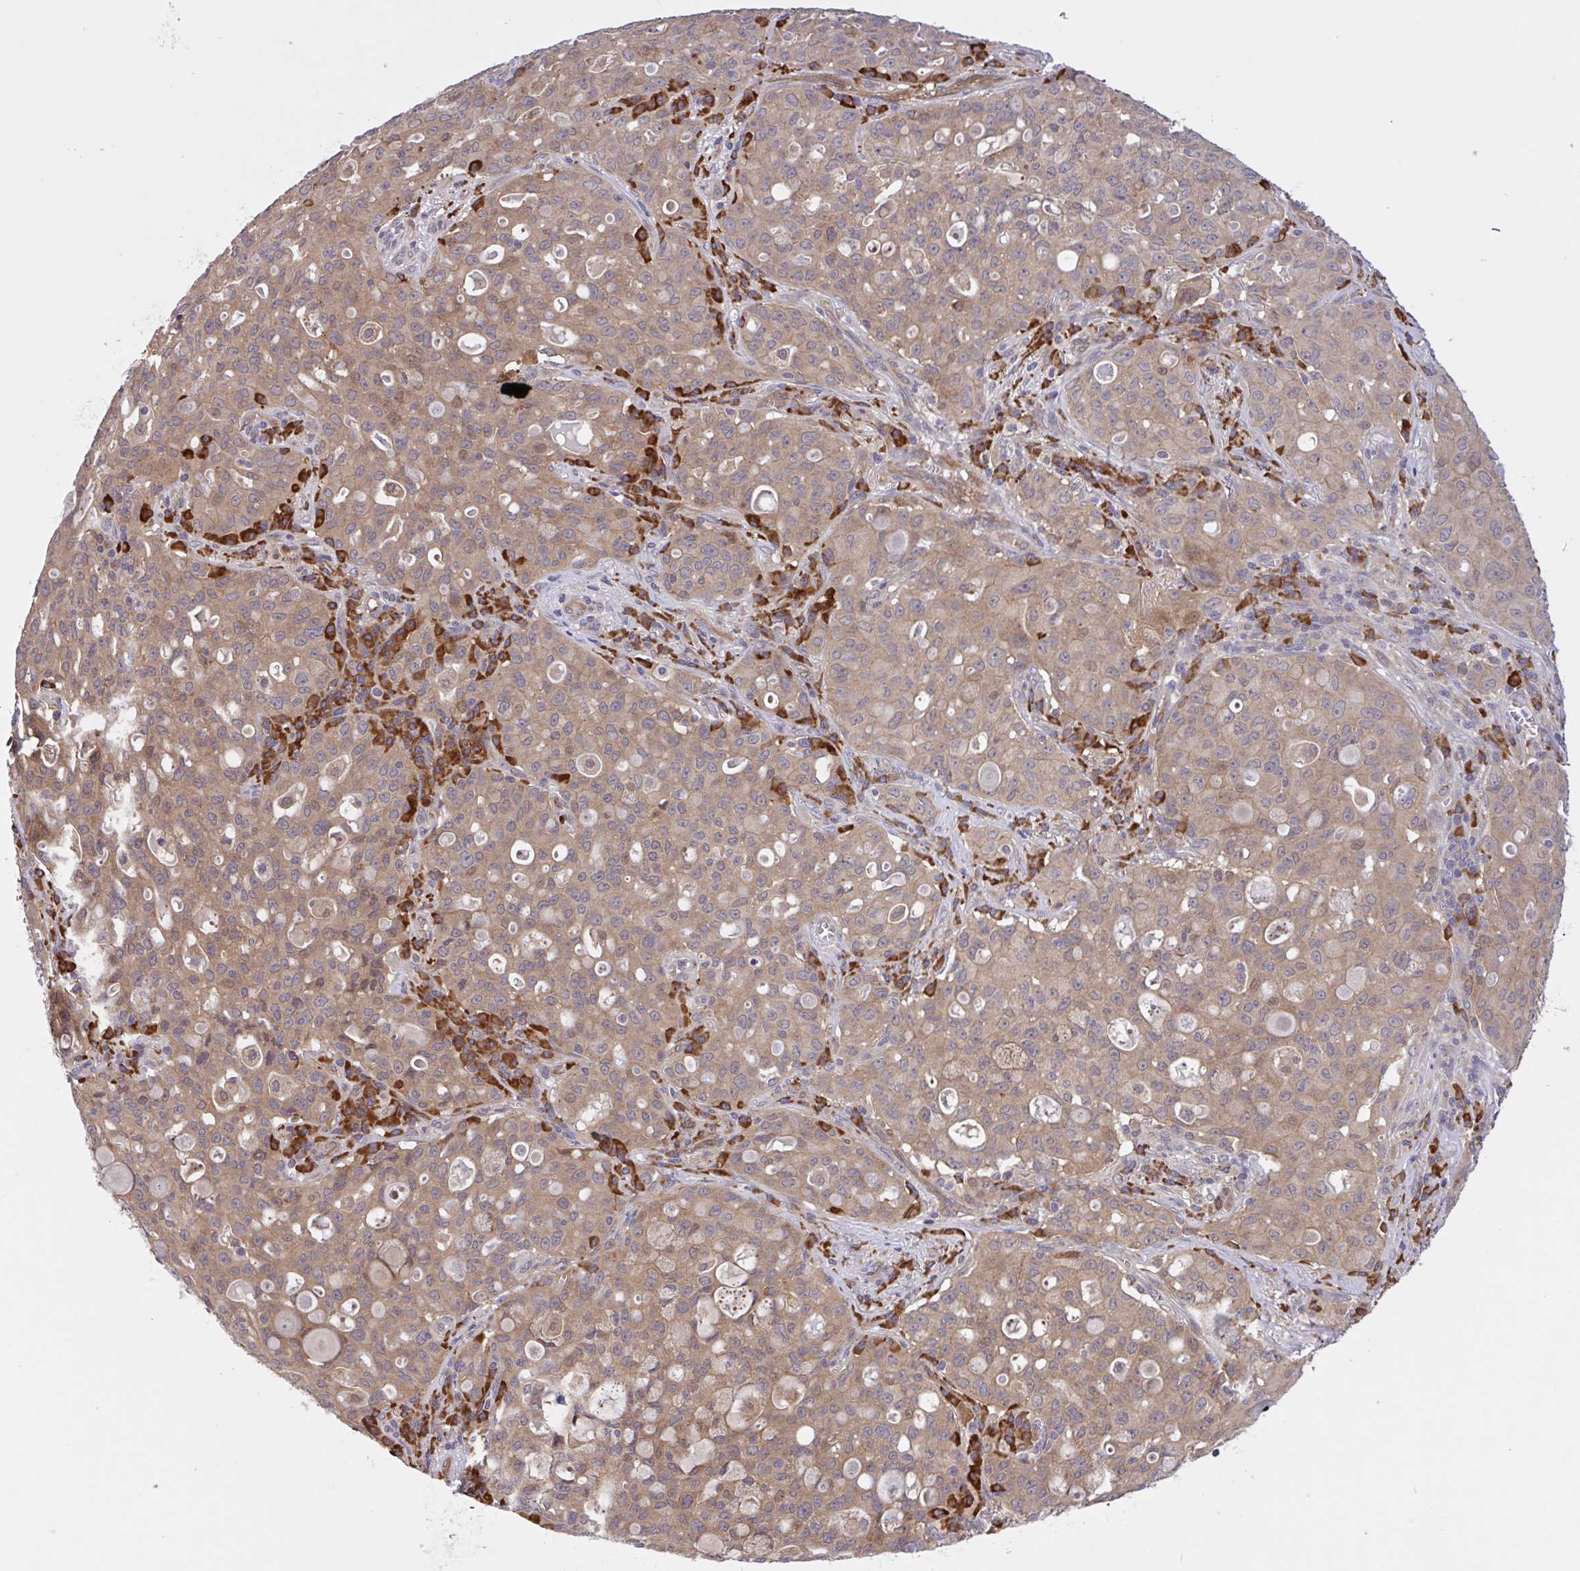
{"staining": {"intensity": "weak", "quantity": ">75%", "location": "cytoplasmic/membranous"}, "tissue": "lung cancer", "cell_type": "Tumor cells", "image_type": "cancer", "snomed": [{"axis": "morphology", "description": "Adenocarcinoma, NOS"}, {"axis": "topography", "description": "Lung"}], "caption": "Lung adenocarcinoma was stained to show a protein in brown. There is low levels of weak cytoplasmic/membranous expression in about >75% of tumor cells. (IHC, brightfield microscopy, high magnification).", "gene": "INTS10", "patient": {"sex": "female", "age": 44}}